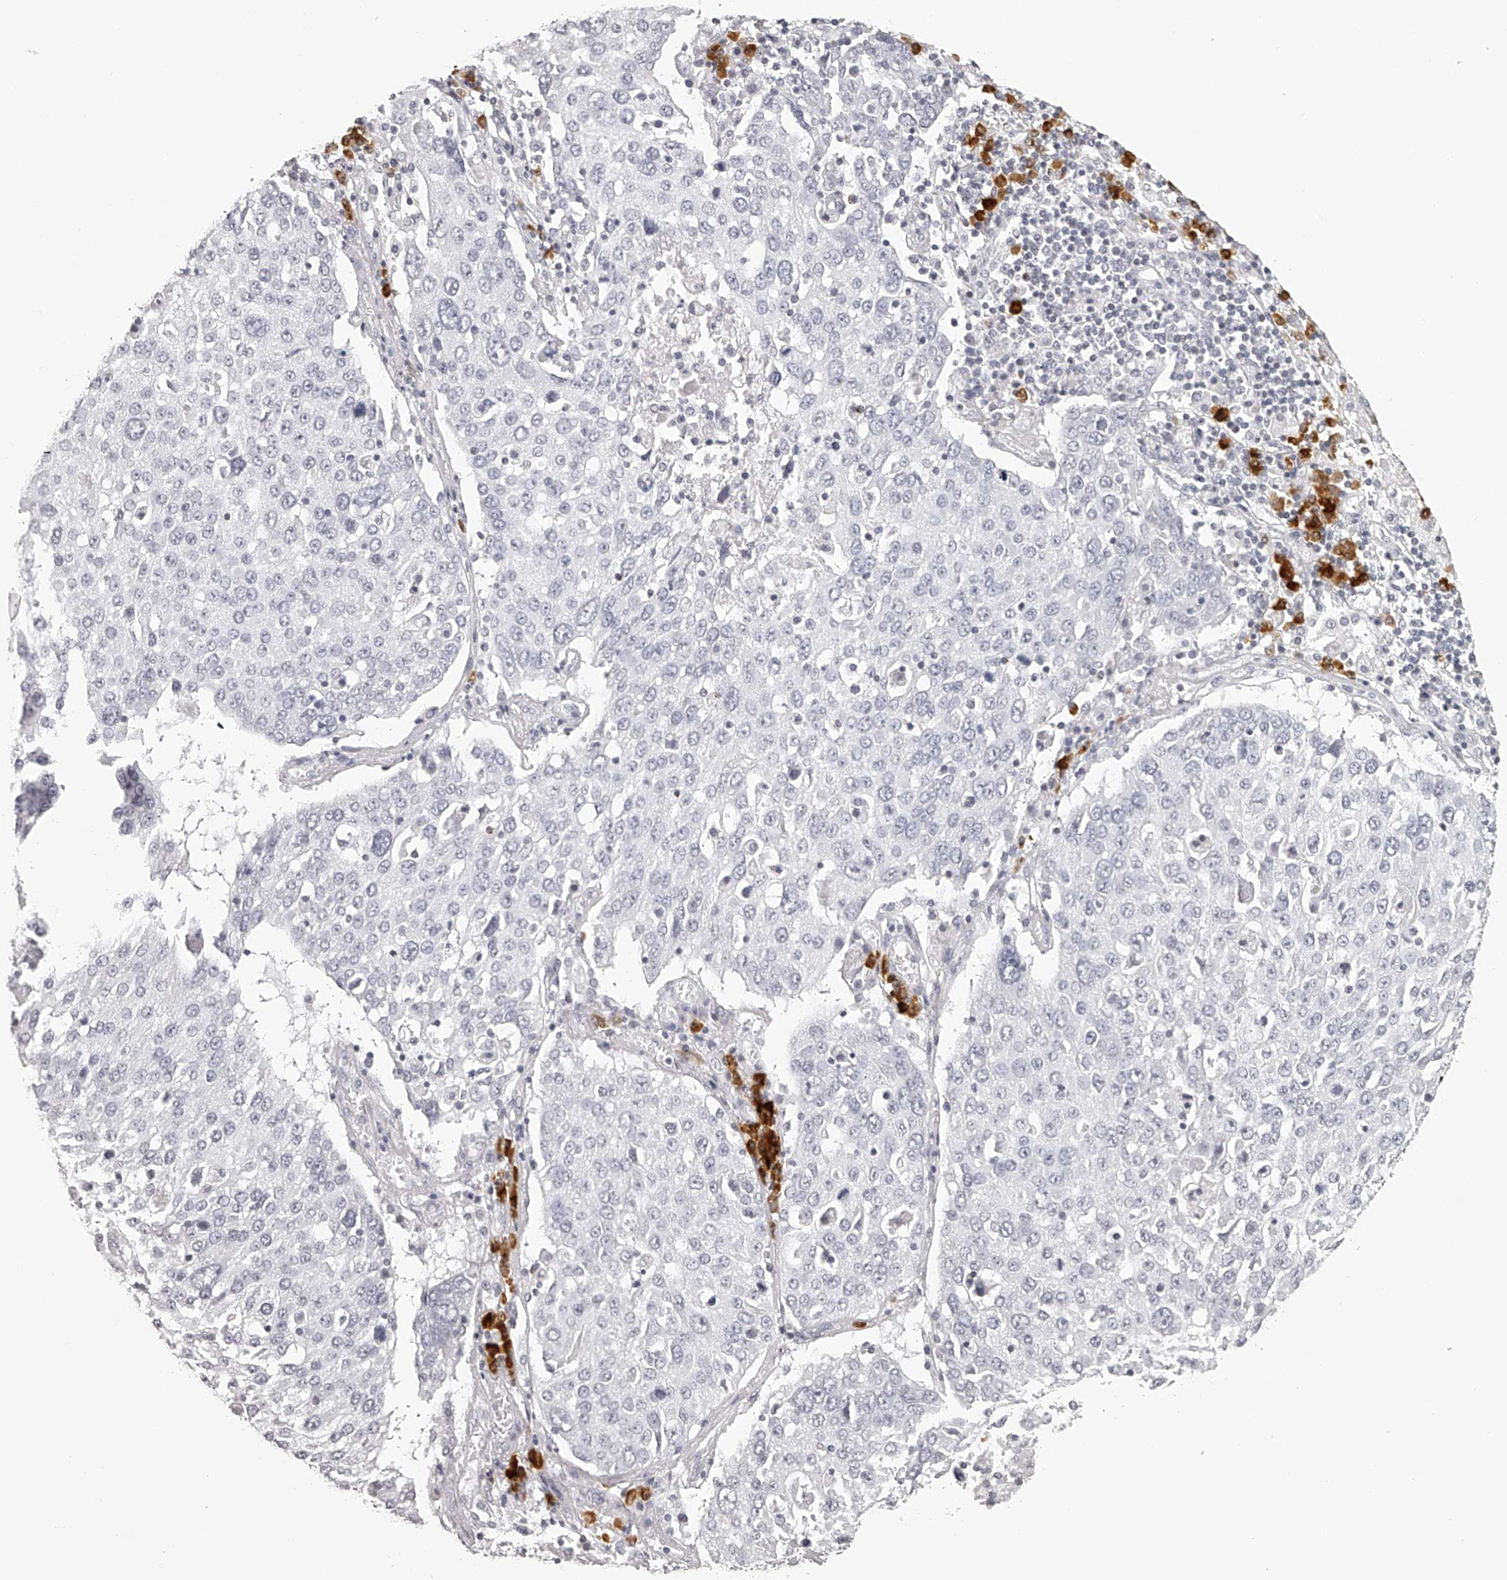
{"staining": {"intensity": "negative", "quantity": "none", "location": "none"}, "tissue": "lung cancer", "cell_type": "Tumor cells", "image_type": "cancer", "snomed": [{"axis": "morphology", "description": "Squamous cell carcinoma, NOS"}, {"axis": "topography", "description": "Lung"}], "caption": "Protein analysis of squamous cell carcinoma (lung) shows no significant positivity in tumor cells.", "gene": "SEC11C", "patient": {"sex": "male", "age": 65}}